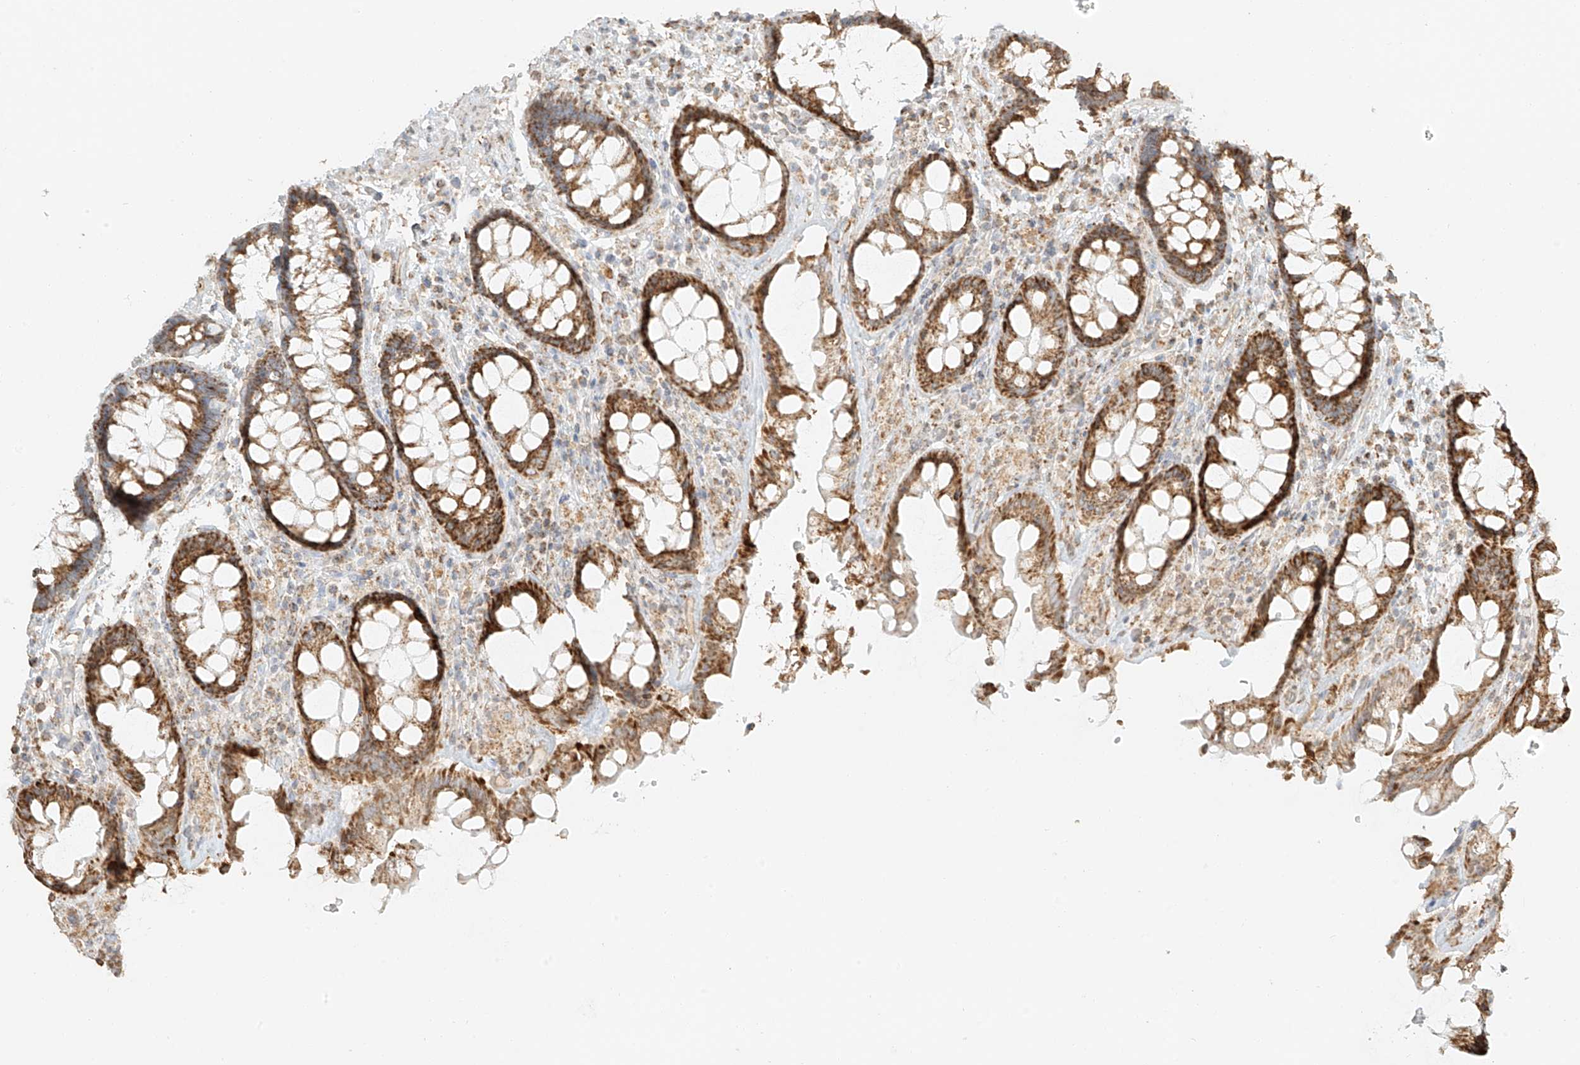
{"staining": {"intensity": "moderate", "quantity": ">75%", "location": "cytoplasmic/membranous"}, "tissue": "rectum", "cell_type": "Glandular cells", "image_type": "normal", "snomed": [{"axis": "morphology", "description": "Normal tissue, NOS"}, {"axis": "topography", "description": "Rectum"}], "caption": "Immunohistochemistry photomicrograph of normal human rectum stained for a protein (brown), which exhibits medium levels of moderate cytoplasmic/membranous positivity in about >75% of glandular cells.", "gene": "MIPEP", "patient": {"sex": "male", "age": 64}}